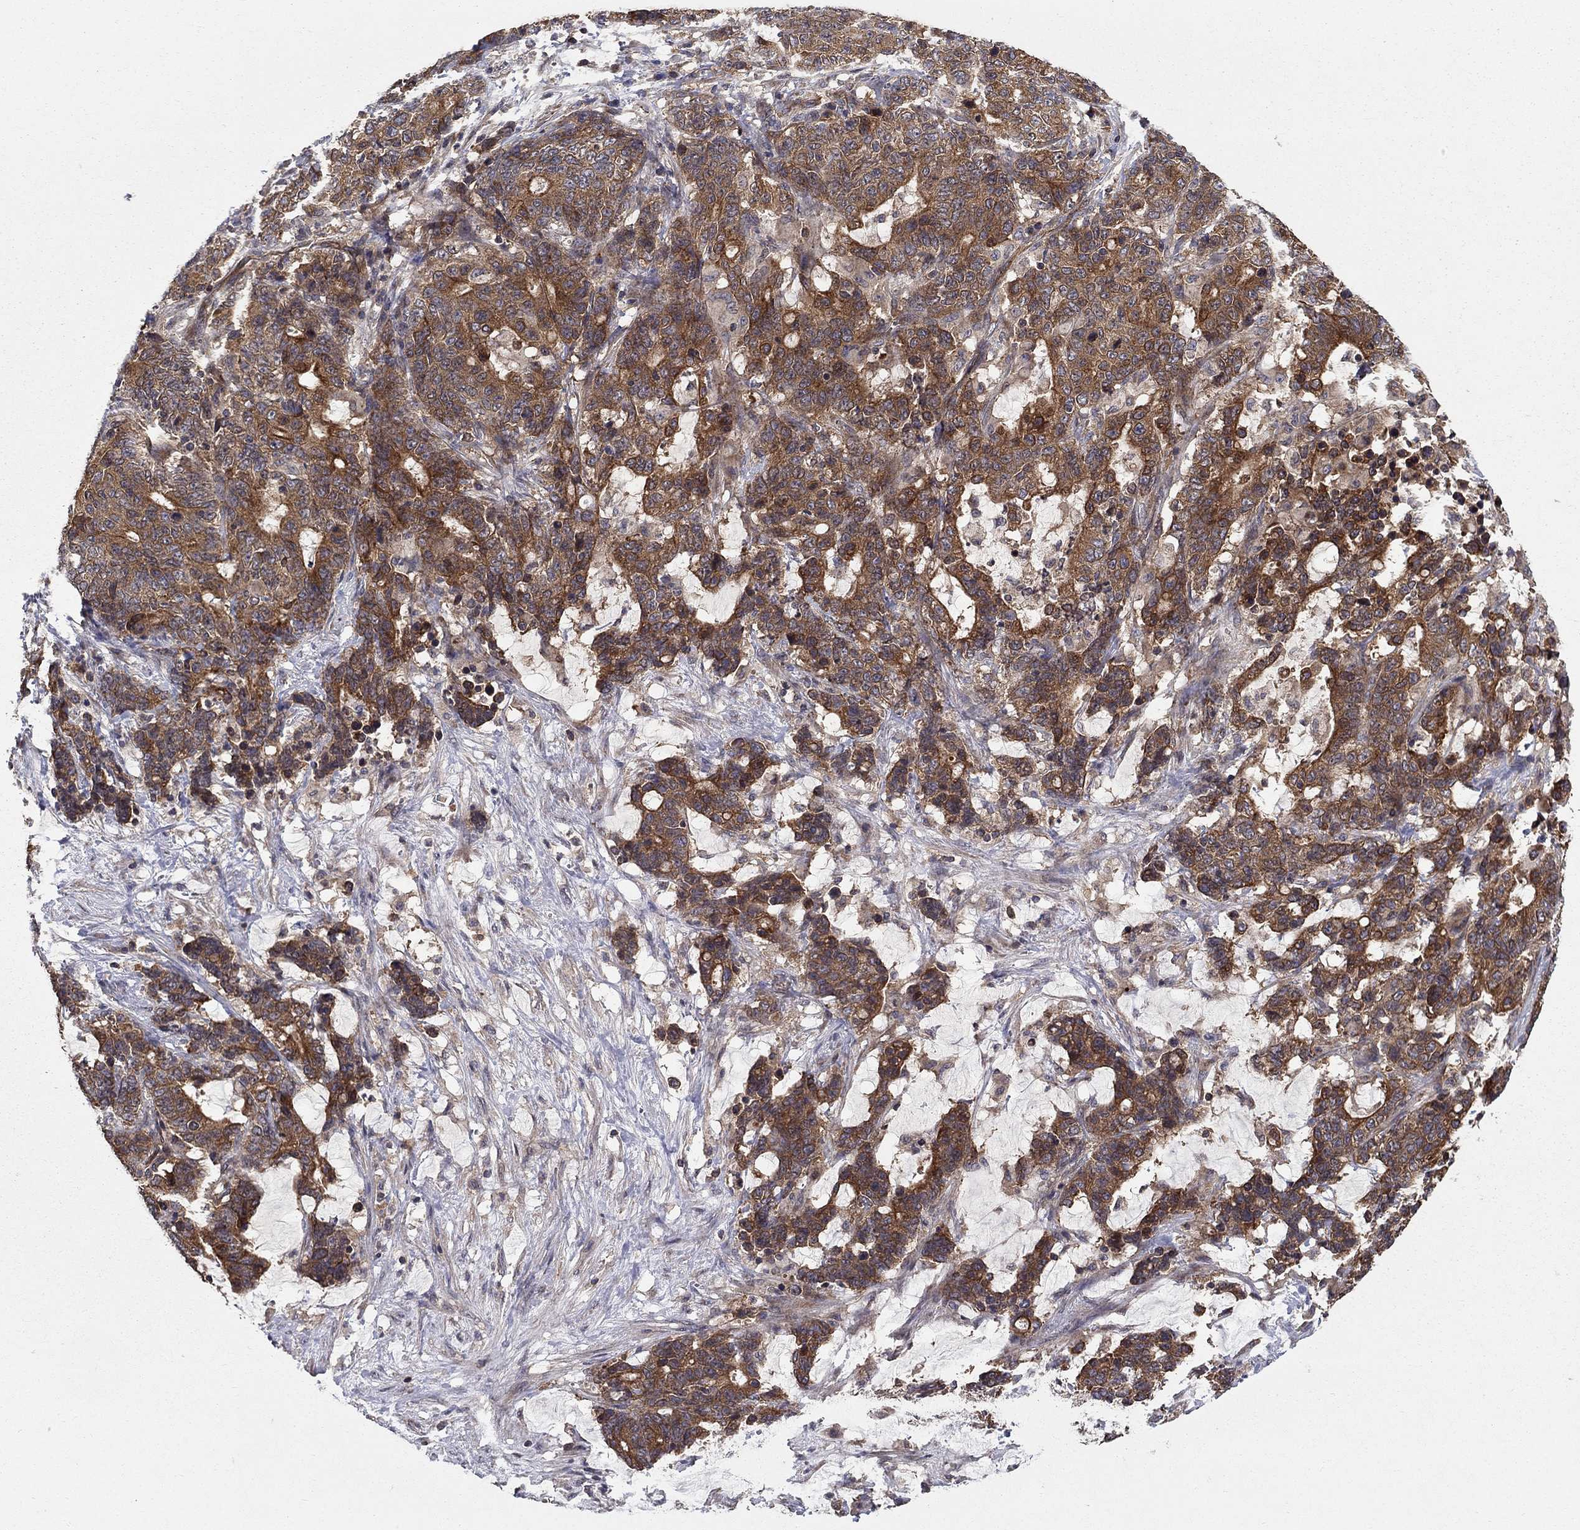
{"staining": {"intensity": "strong", "quantity": "25%-75%", "location": "cytoplasmic/membranous"}, "tissue": "stomach cancer", "cell_type": "Tumor cells", "image_type": "cancer", "snomed": [{"axis": "morphology", "description": "Normal tissue, NOS"}, {"axis": "morphology", "description": "Adenocarcinoma, NOS"}, {"axis": "topography", "description": "Stomach"}], "caption": "Strong cytoplasmic/membranous protein positivity is appreciated in approximately 25%-75% of tumor cells in stomach cancer (adenocarcinoma). The protein of interest is stained brown, and the nuclei are stained in blue (DAB (3,3'-diaminobenzidine) IHC with brightfield microscopy, high magnification).", "gene": "BMERB1", "patient": {"sex": "female", "age": 64}}